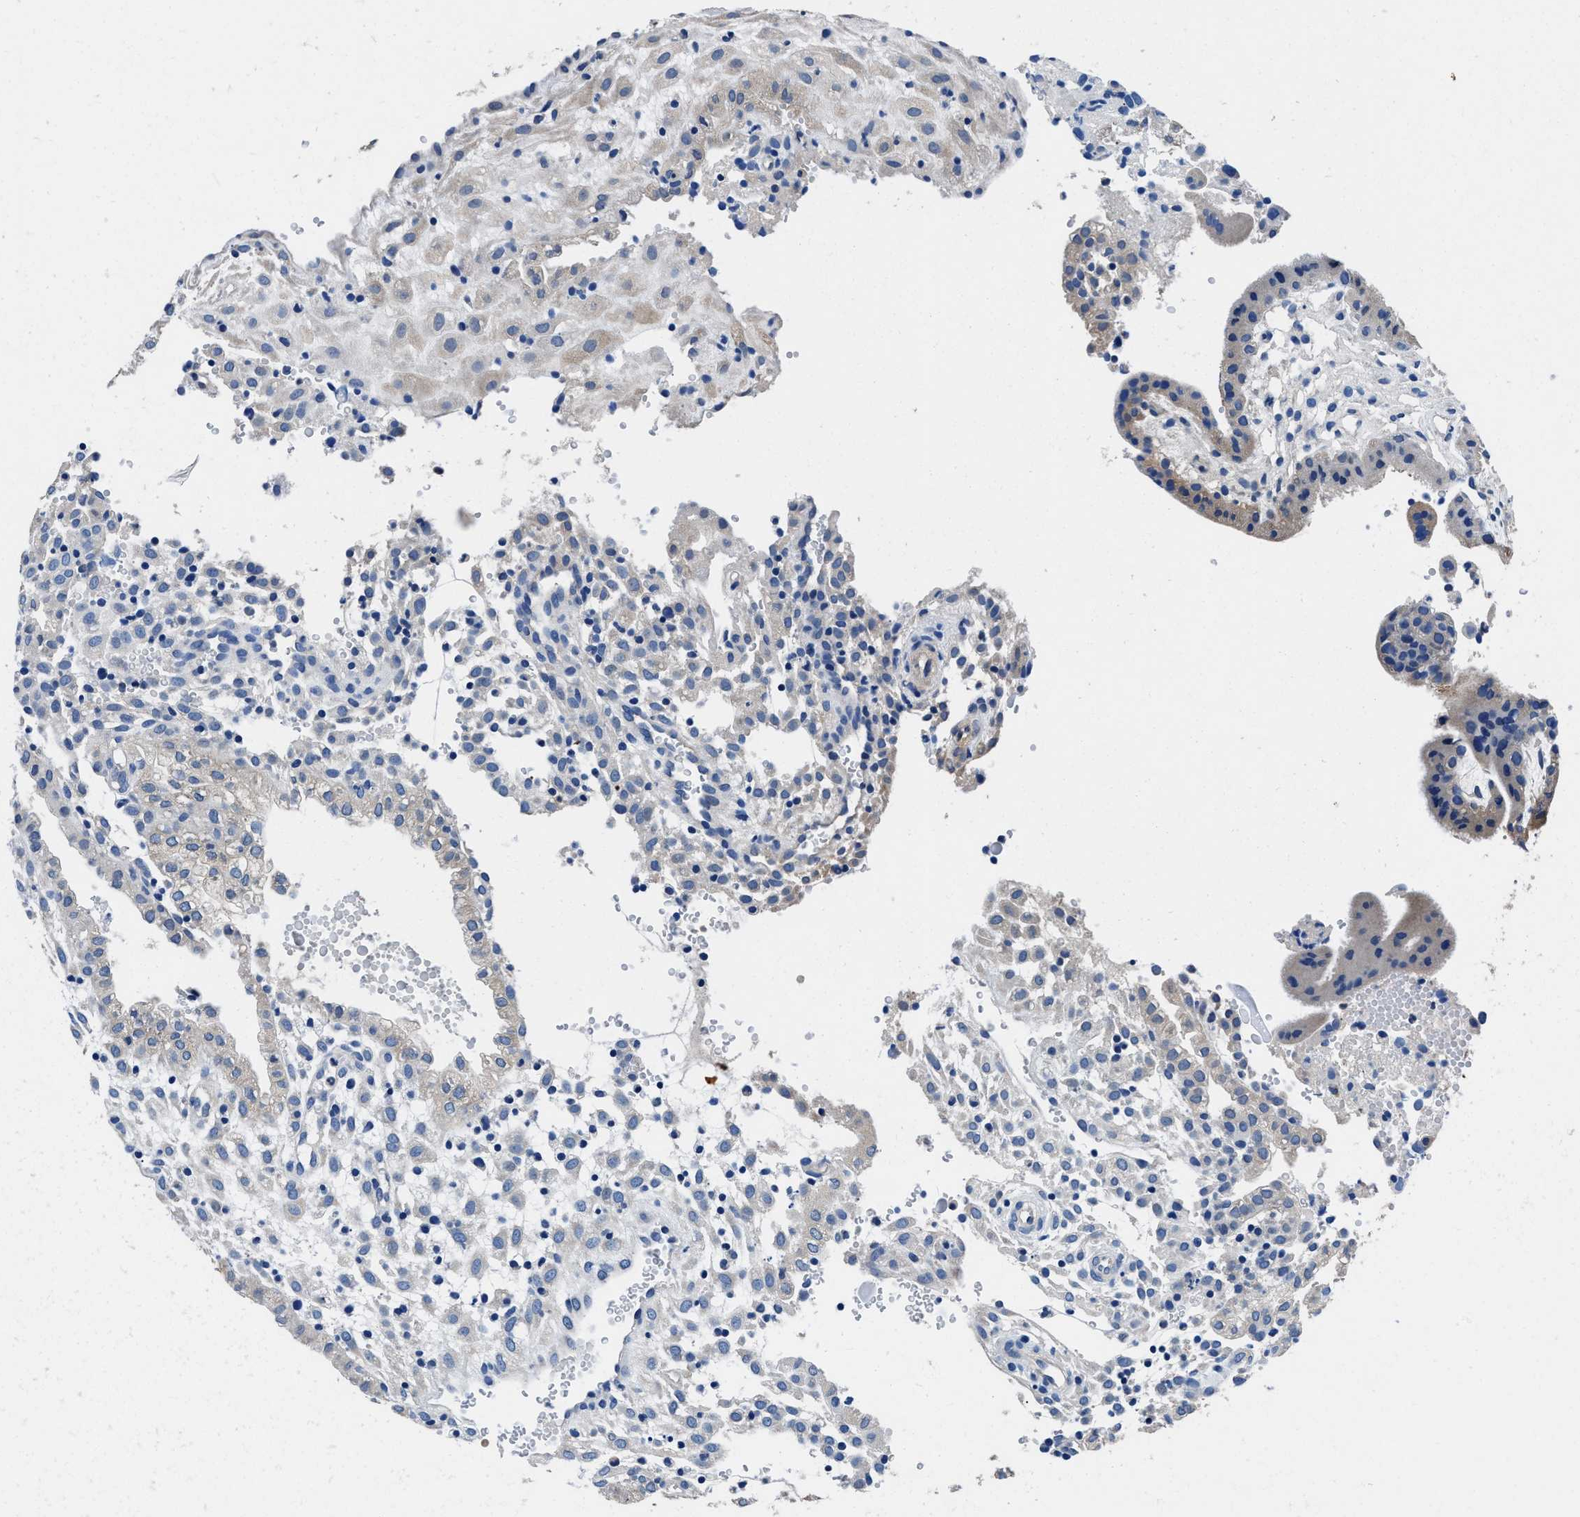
{"staining": {"intensity": "negative", "quantity": "none", "location": "none"}, "tissue": "placenta", "cell_type": "Decidual cells", "image_type": "normal", "snomed": [{"axis": "morphology", "description": "Normal tissue, NOS"}, {"axis": "topography", "description": "Placenta"}], "caption": "Immunohistochemistry photomicrograph of normal placenta: human placenta stained with DAB displays no significant protein staining in decidual cells.", "gene": "NEU1", "patient": {"sex": "female", "age": 18}}